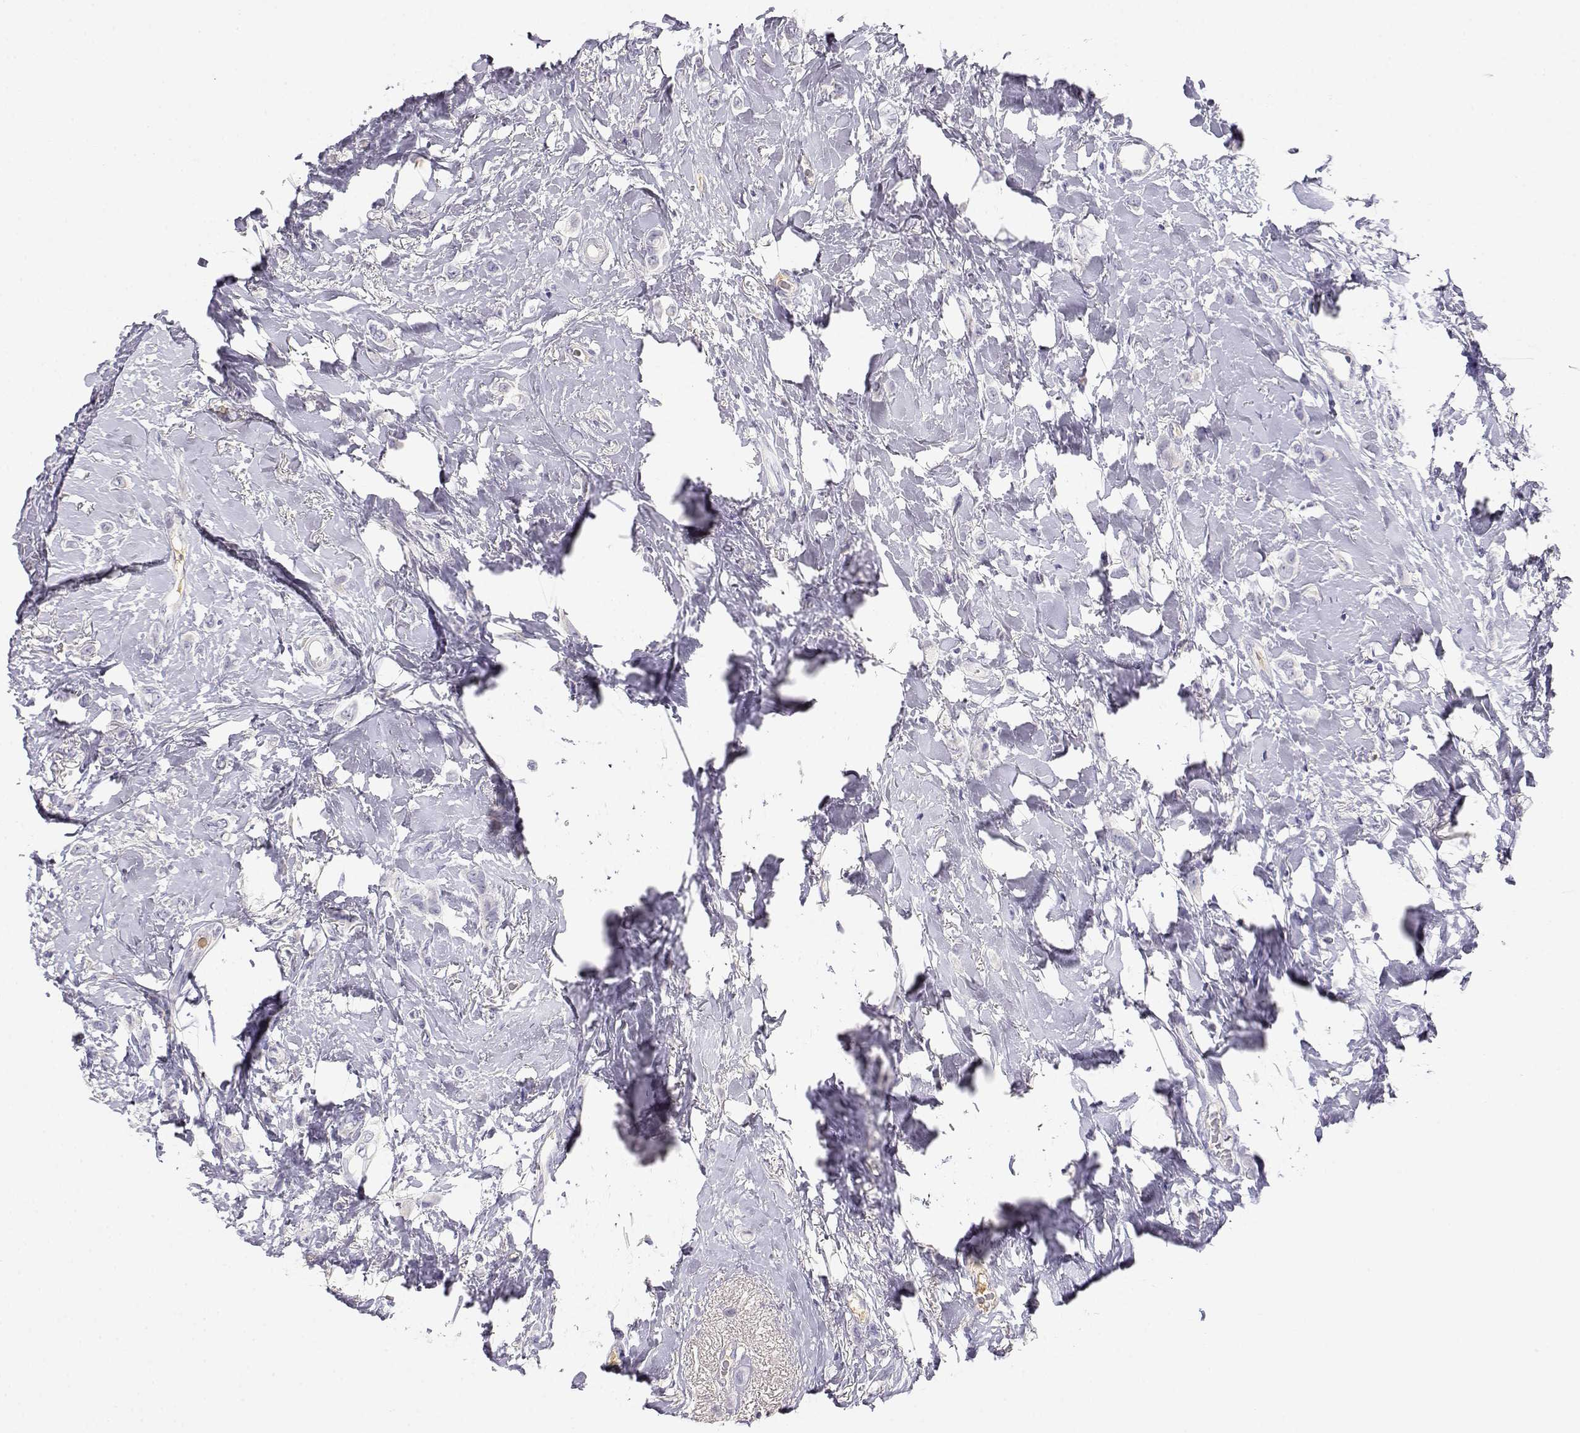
{"staining": {"intensity": "negative", "quantity": "none", "location": "none"}, "tissue": "breast cancer", "cell_type": "Tumor cells", "image_type": "cancer", "snomed": [{"axis": "morphology", "description": "Lobular carcinoma"}, {"axis": "topography", "description": "Breast"}], "caption": "Tumor cells show no significant expression in lobular carcinoma (breast).", "gene": "GPR174", "patient": {"sex": "female", "age": 66}}